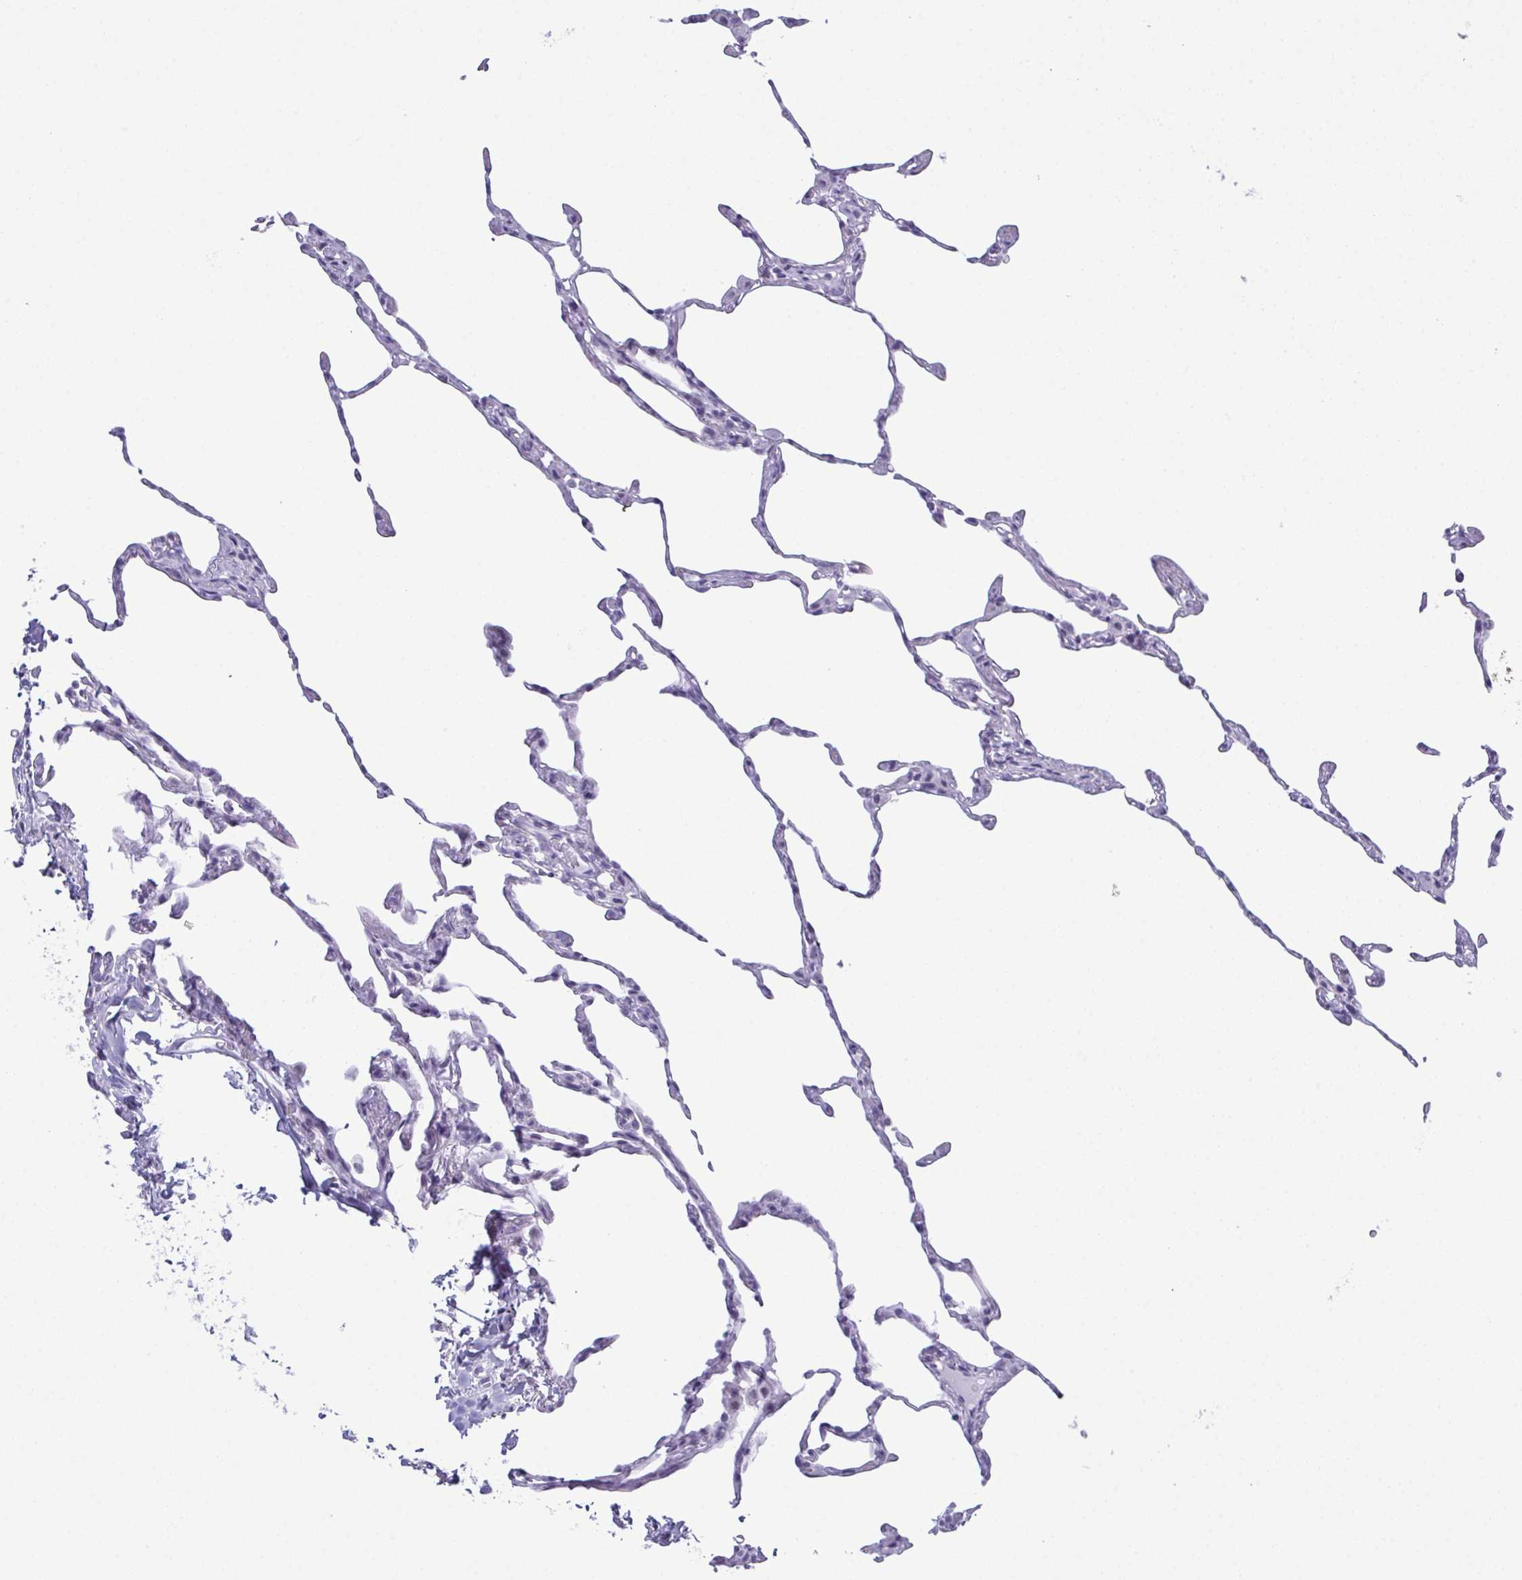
{"staining": {"intensity": "negative", "quantity": "none", "location": "none"}, "tissue": "lung", "cell_type": "Alveolar cells", "image_type": "normal", "snomed": [{"axis": "morphology", "description": "Normal tissue, NOS"}, {"axis": "topography", "description": "Lung"}], "caption": "Immunohistochemistry (IHC) photomicrograph of normal lung stained for a protein (brown), which reveals no staining in alveolar cells.", "gene": "SUGP2", "patient": {"sex": "female", "age": 57}}